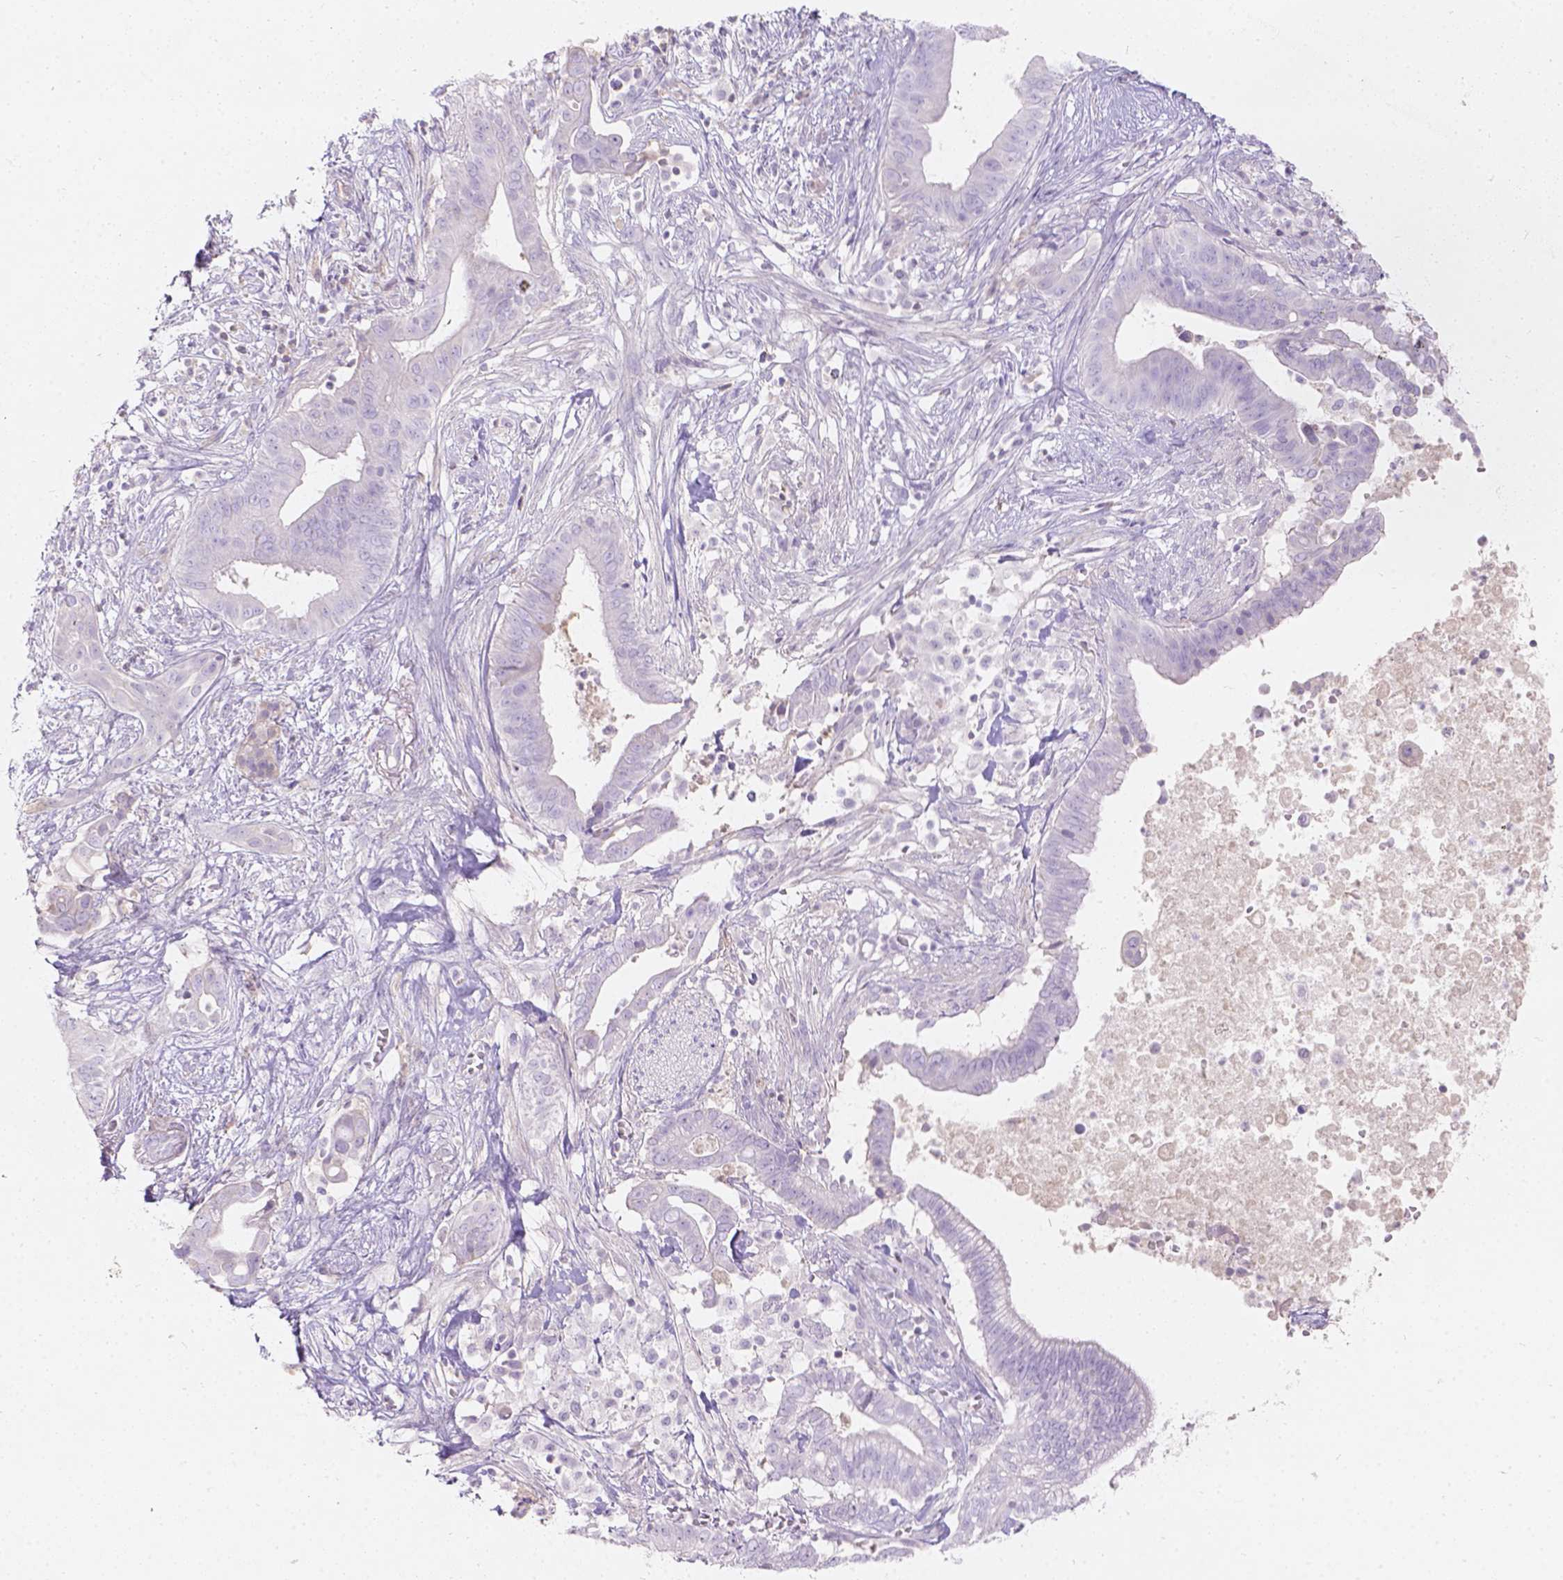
{"staining": {"intensity": "negative", "quantity": "none", "location": "none"}, "tissue": "pancreatic cancer", "cell_type": "Tumor cells", "image_type": "cancer", "snomed": [{"axis": "morphology", "description": "Adenocarcinoma, NOS"}, {"axis": "topography", "description": "Pancreas"}], "caption": "Adenocarcinoma (pancreatic) was stained to show a protein in brown. There is no significant positivity in tumor cells. Brightfield microscopy of immunohistochemistry stained with DAB (brown) and hematoxylin (blue), captured at high magnification.", "gene": "GAL3ST2", "patient": {"sex": "male", "age": 61}}